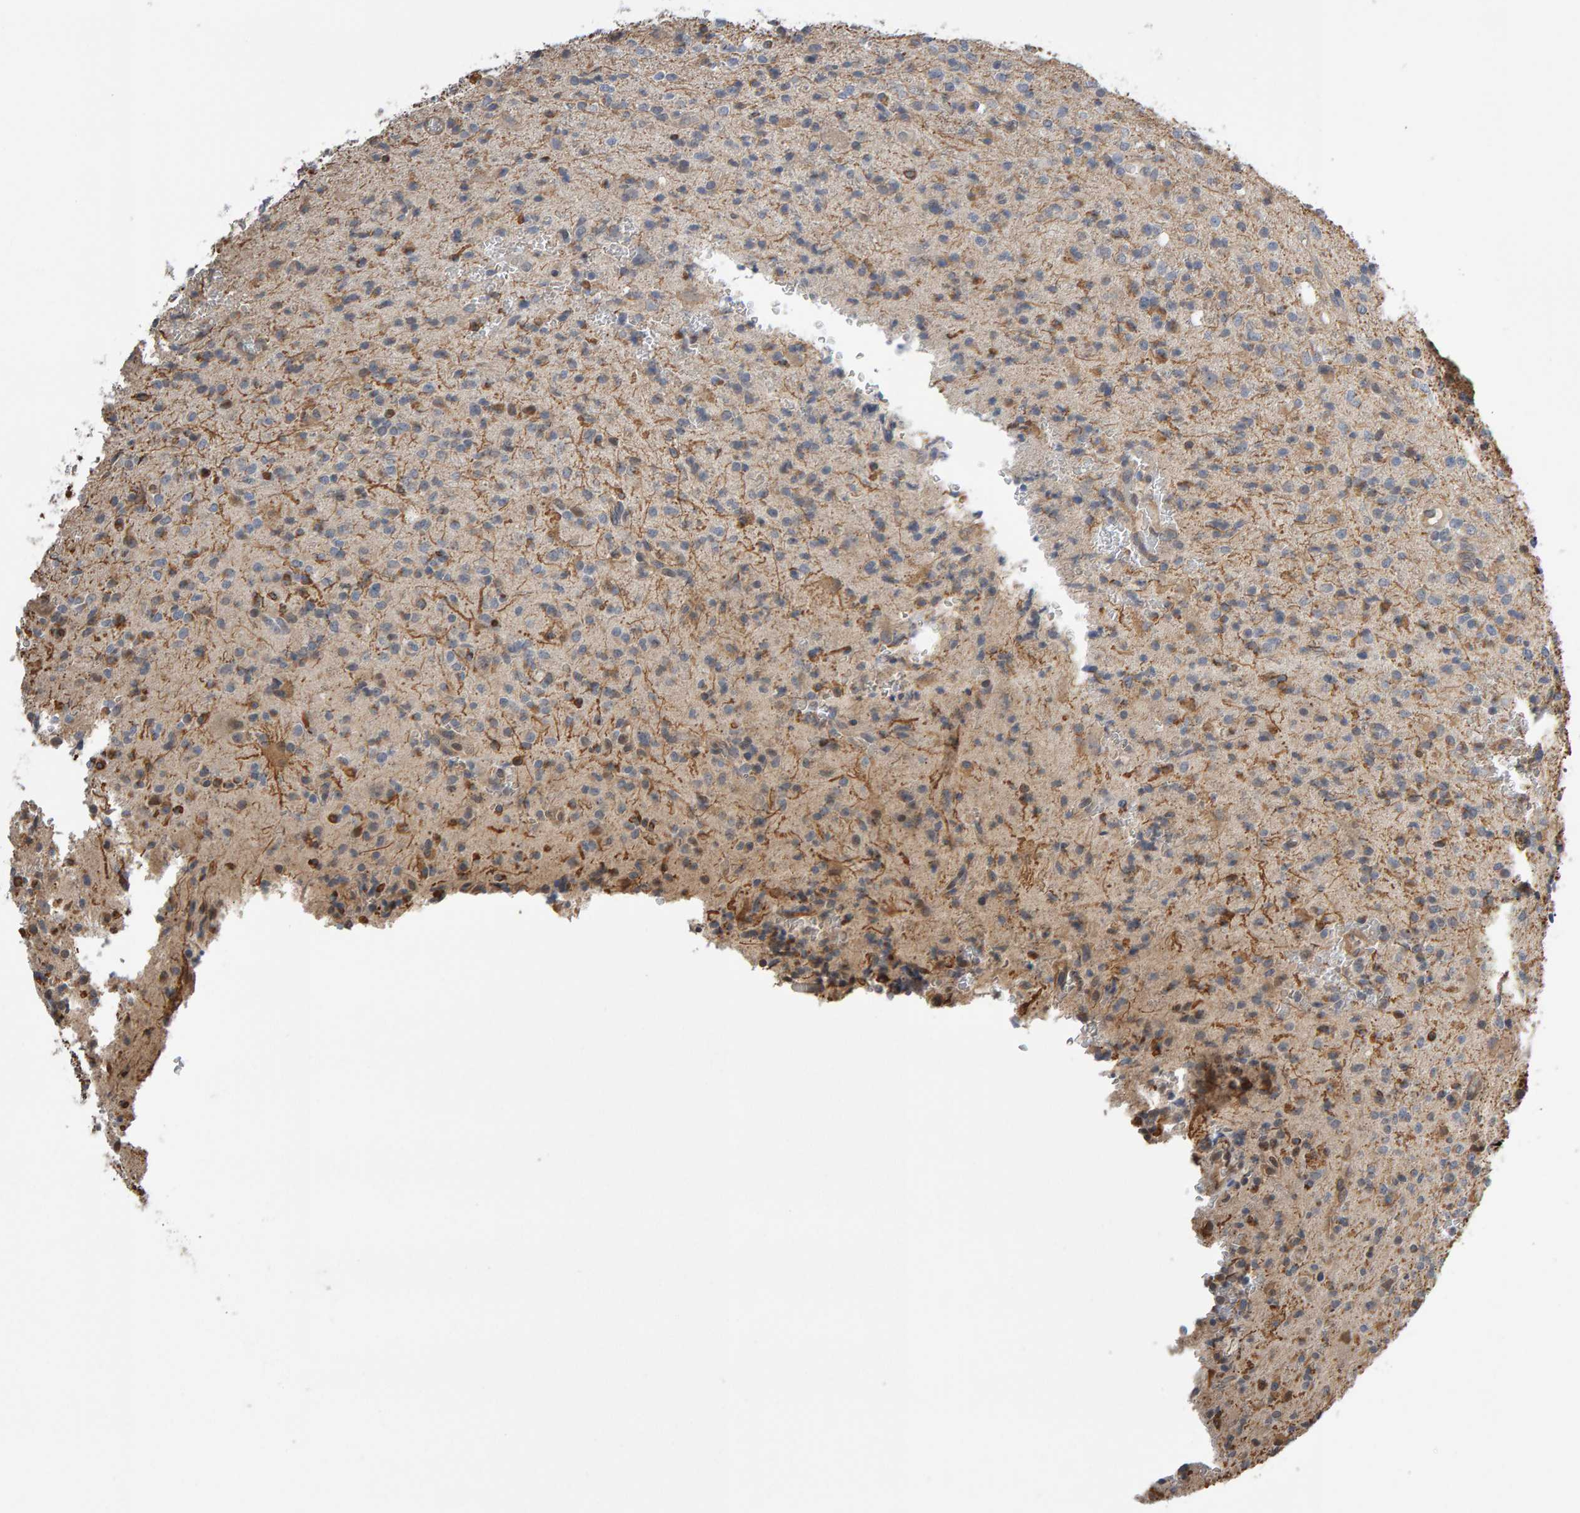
{"staining": {"intensity": "weak", "quantity": "<25%", "location": "cytoplasmic/membranous"}, "tissue": "glioma", "cell_type": "Tumor cells", "image_type": "cancer", "snomed": [{"axis": "morphology", "description": "Glioma, malignant, High grade"}, {"axis": "topography", "description": "Brain"}], "caption": "This is an immunohistochemistry (IHC) image of glioma. There is no expression in tumor cells.", "gene": "COASY", "patient": {"sex": "male", "age": 34}}